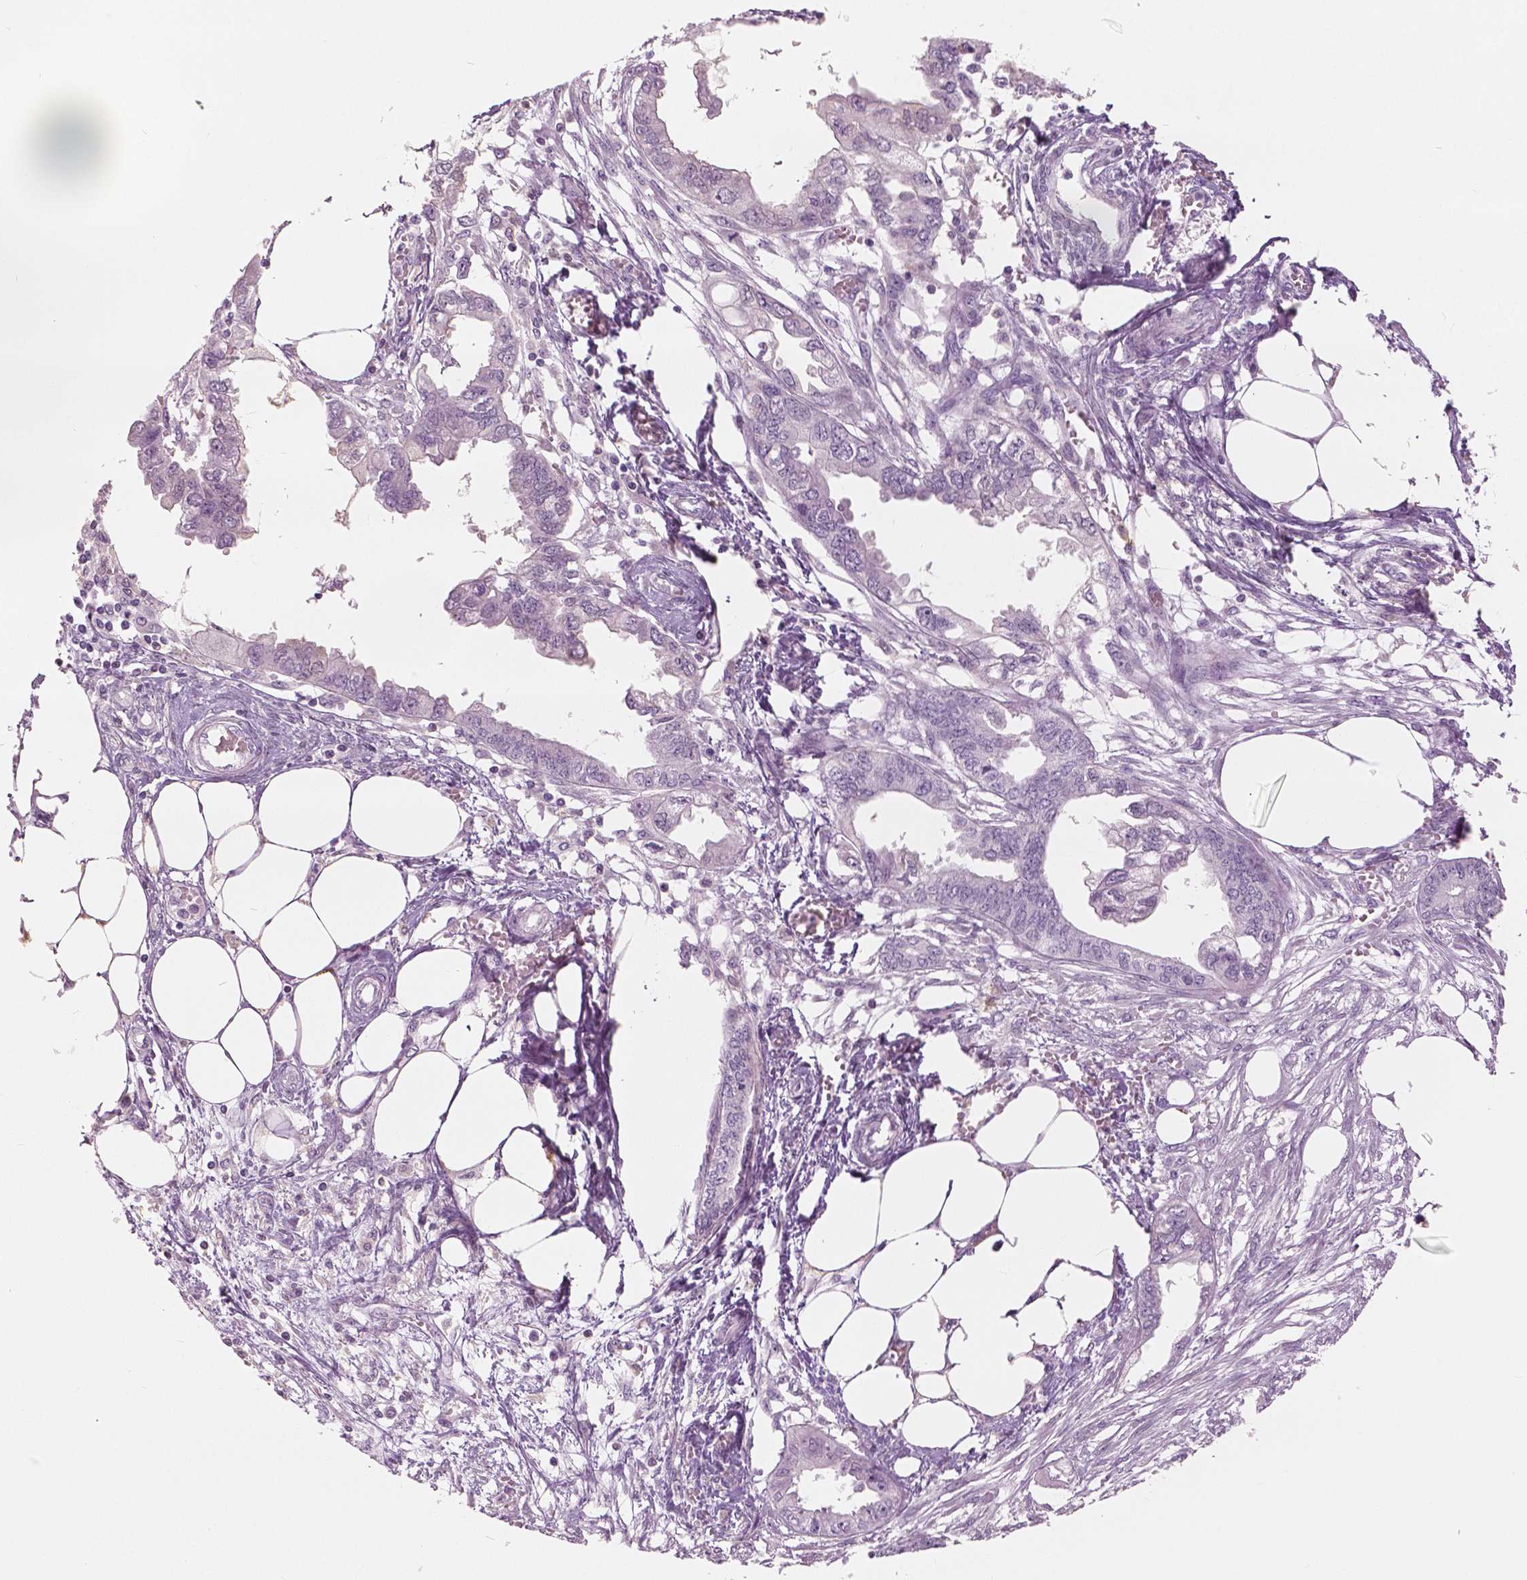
{"staining": {"intensity": "negative", "quantity": "none", "location": "none"}, "tissue": "endometrial cancer", "cell_type": "Tumor cells", "image_type": "cancer", "snomed": [{"axis": "morphology", "description": "Adenocarcinoma, NOS"}, {"axis": "morphology", "description": "Adenocarcinoma, metastatic, NOS"}, {"axis": "topography", "description": "Adipose tissue"}, {"axis": "topography", "description": "Endometrium"}], "caption": "A micrograph of metastatic adenocarcinoma (endometrial) stained for a protein shows no brown staining in tumor cells. (Brightfield microscopy of DAB (3,3'-diaminobenzidine) immunohistochemistry at high magnification).", "gene": "GALM", "patient": {"sex": "female", "age": 67}}